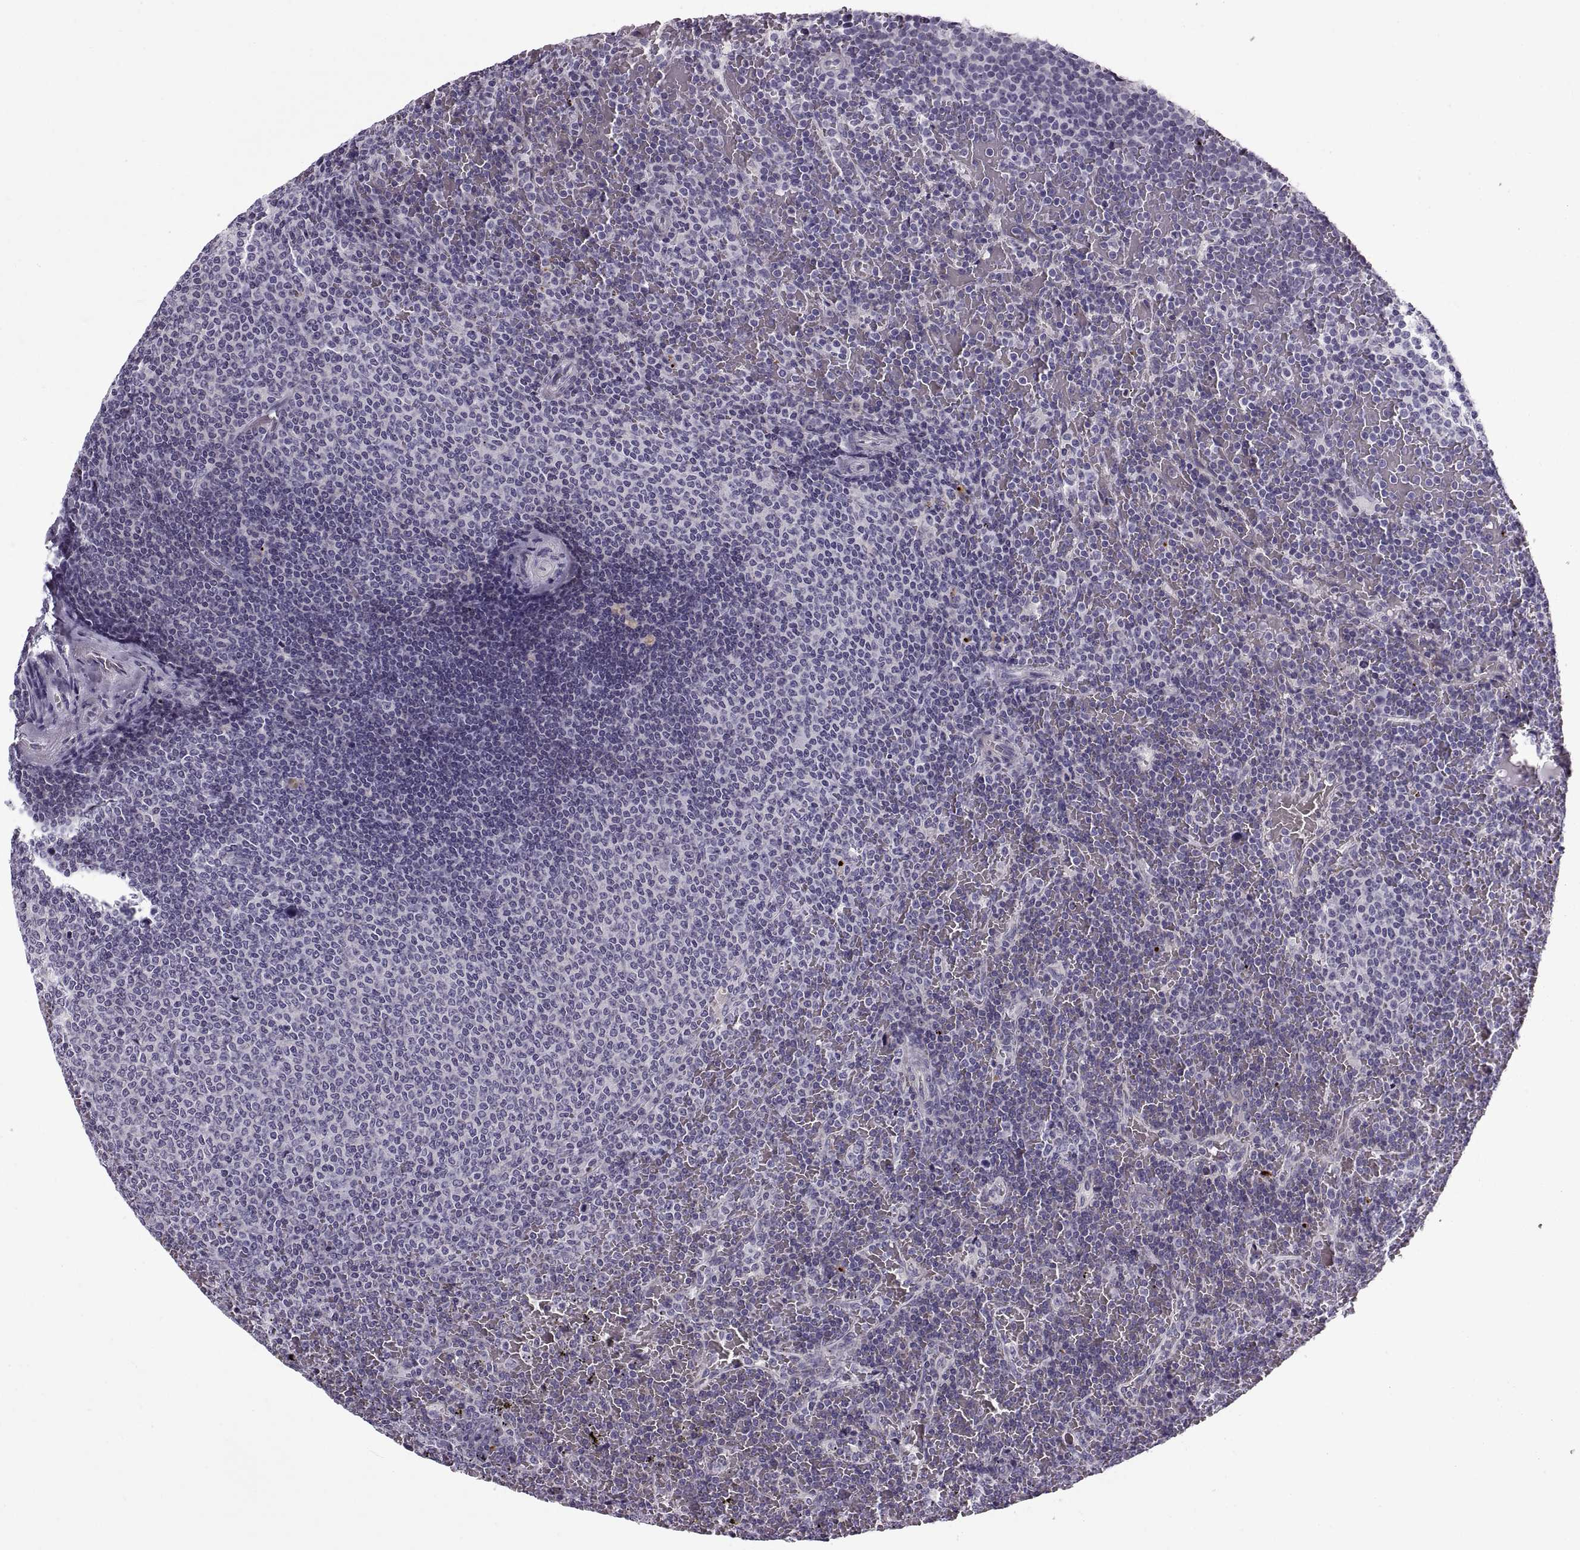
{"staining": {"intensity": "negative", "quantity": "none", "location": "none"}, "tissue": "lymphoma", "cell_type": "Tumor cells", "image_type": "cancer", "snomed": [{"axis": "morphology", "description": "Malignant lymphoma, non-Hodgkin's type, Low grade"}, {"axis": "topography", "description": "Spleen"}], "caption": "Immunohistochemistry histopathology image of neoplastic tissue: human low-grade malignant lymphoma, non-Hodgkin's type stained with DAB demonstrates no significant protein expression in tumor cells.", "gene": "CALCR", "patient": {"sex": "female", "age": 77}}